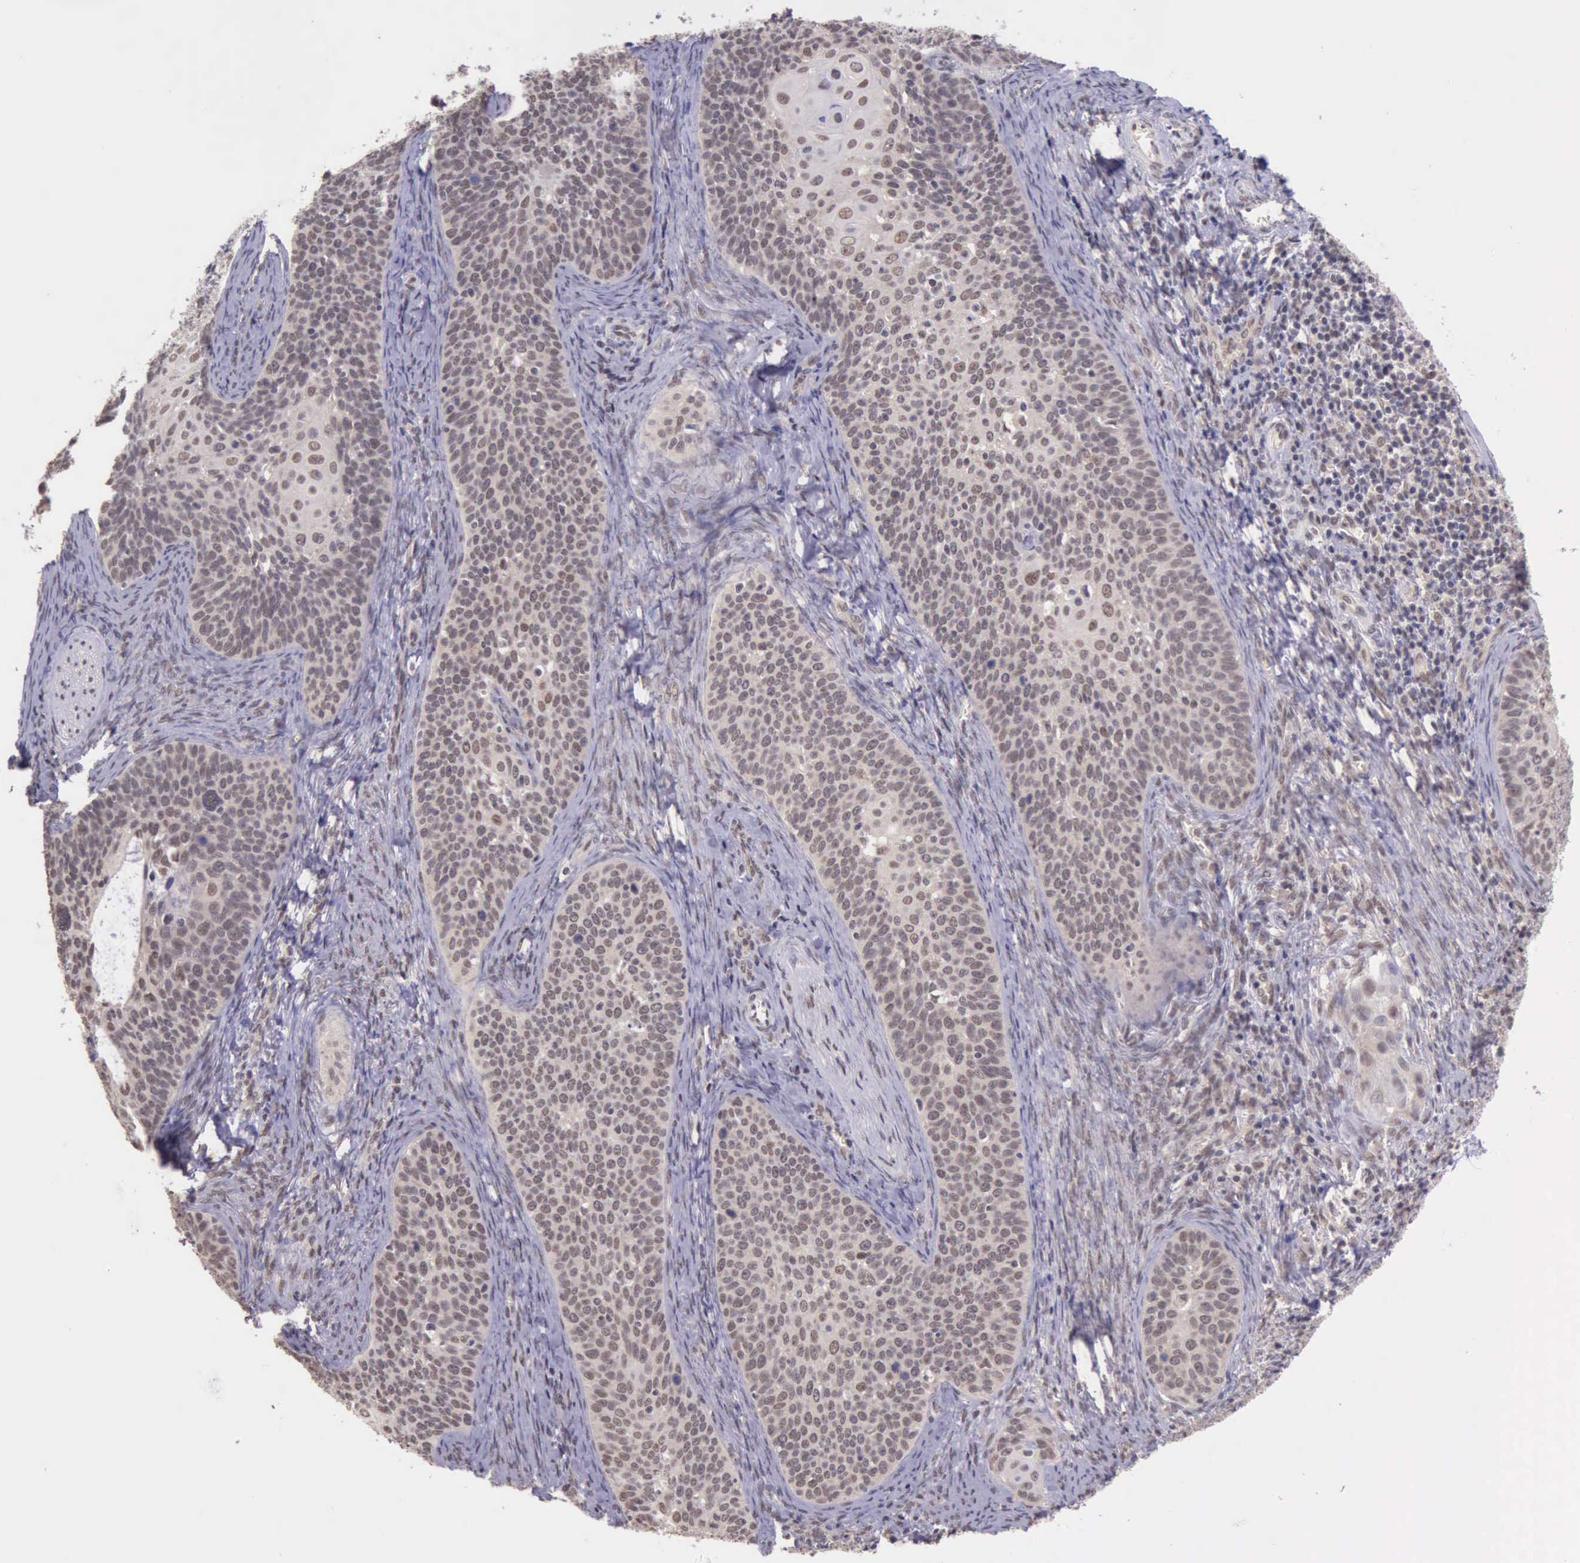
{"staining": {"intensity": "moderate", "quantity": ">75%", "location": "nuclear"}, "tissue": "cervical cancer", "cell_type": "Tumor cells", "image_type": "cancer", "snomed": [{"axis": "morphology", "description": "Squamous cell carcinoma, NOS"}, {"axis": "topography", "description": "Cervix"}], "caption": "IHC photomicrograph of cervical cancer (squamous cell carcinoma) stained for a protein (brown), which displays medium levels of moderate nuclear staining in approximately >75% of tumor cells.", "gene": "PRPF39", "patient": {"sex": "female", "age": 33}}